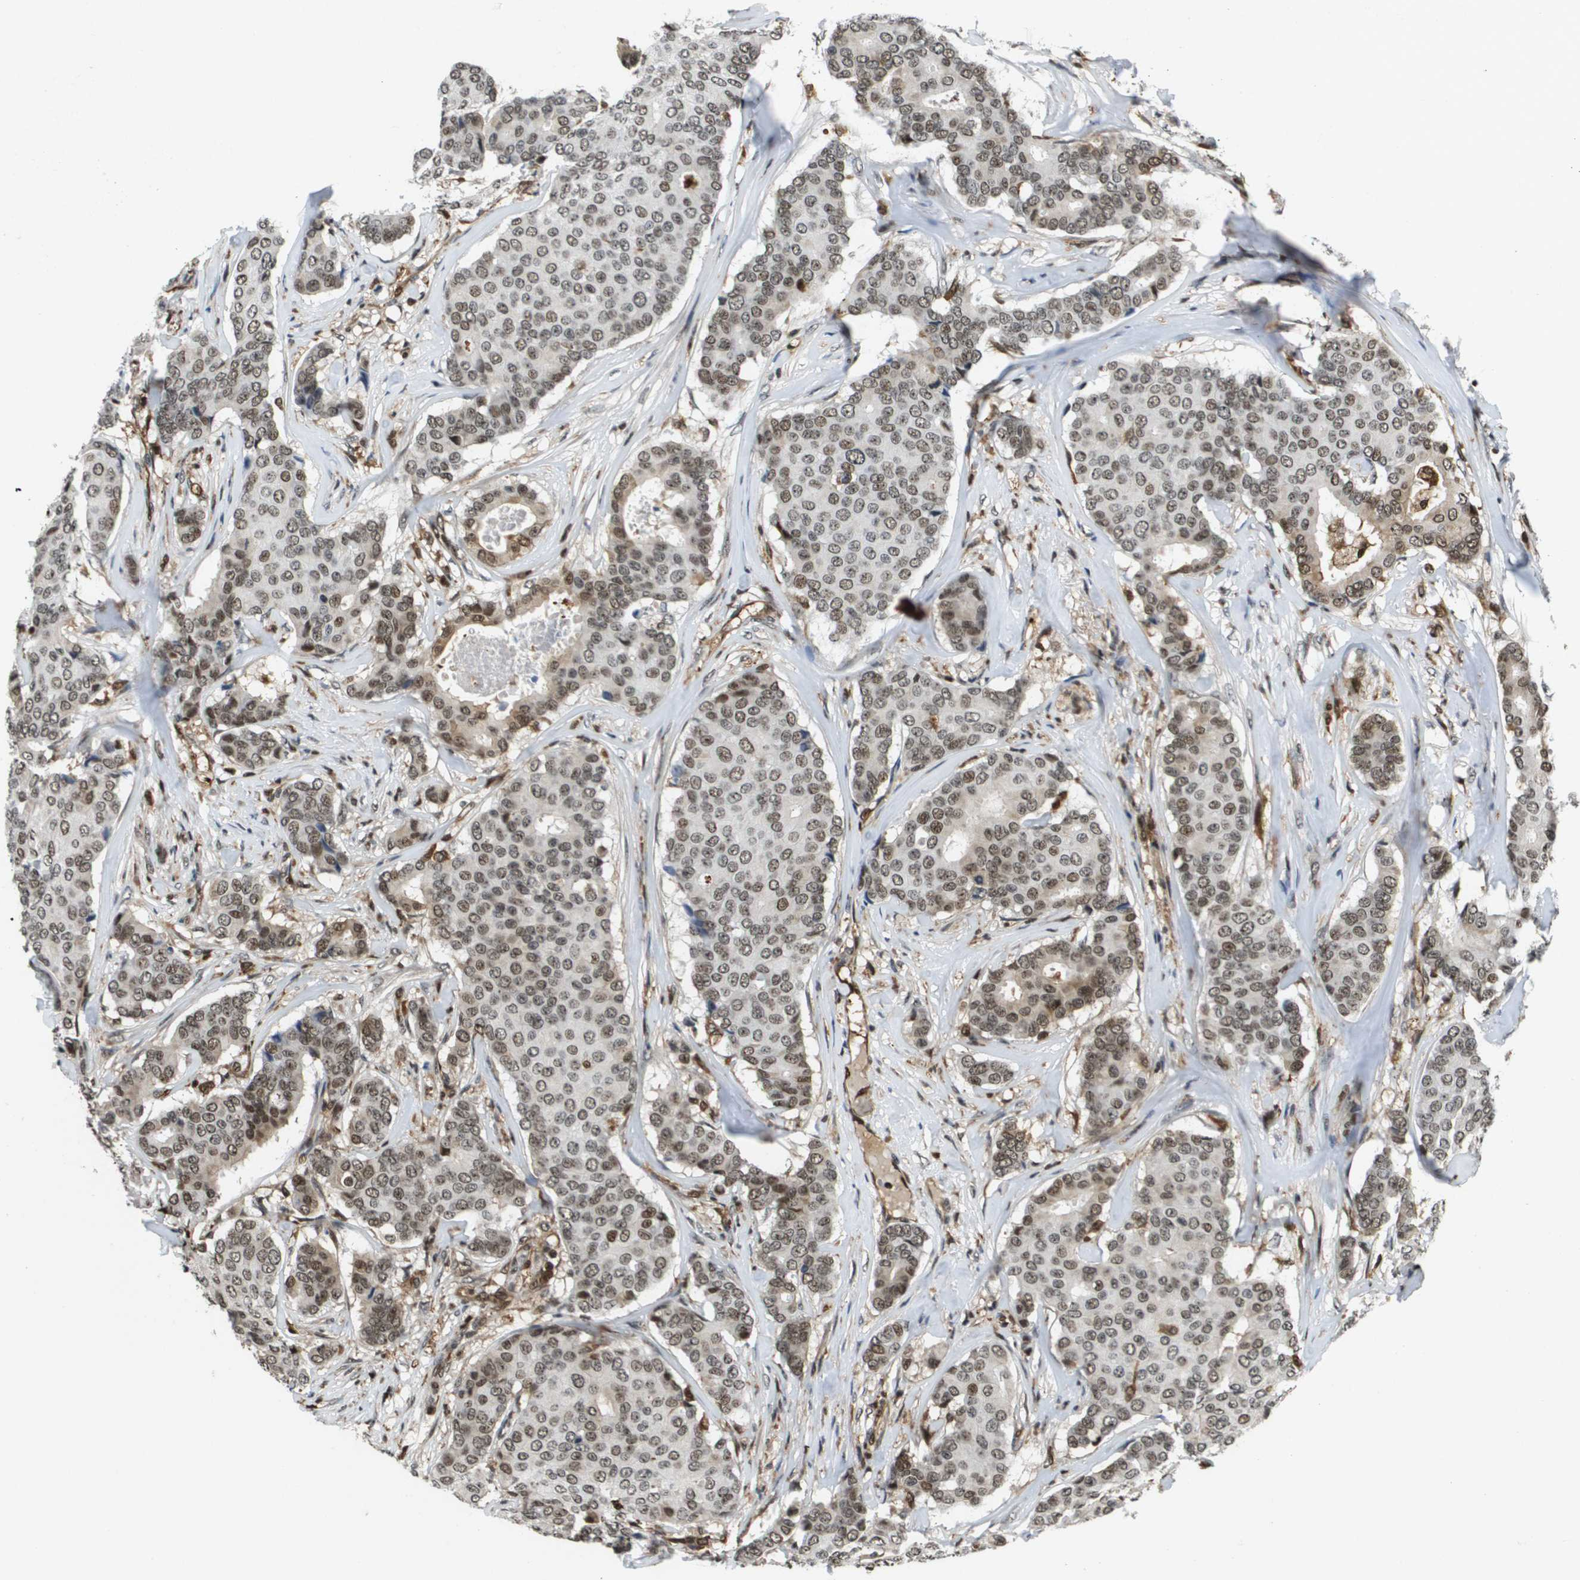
{"staining": {"intensity": "weak", "quantity": ">75%", "location": "nuclear"}, "tissue": "breast cancer", "cell_type": "Tumor cells", "image_type": "cancer", "snomed": [{"axis": "morphology", "description": "Duct carcinoma"}, {"axis": "topography", "description": "Breast"}], "caption": "Brown immunohistochemical staining in breast cancer reveals weak nuclear expression in about >75% of tumor cells. Ihc stains the protein in brown and the nuclei are stained blue.", "gene": "EP400", "patient": {"sex": "female", "age": 75}}